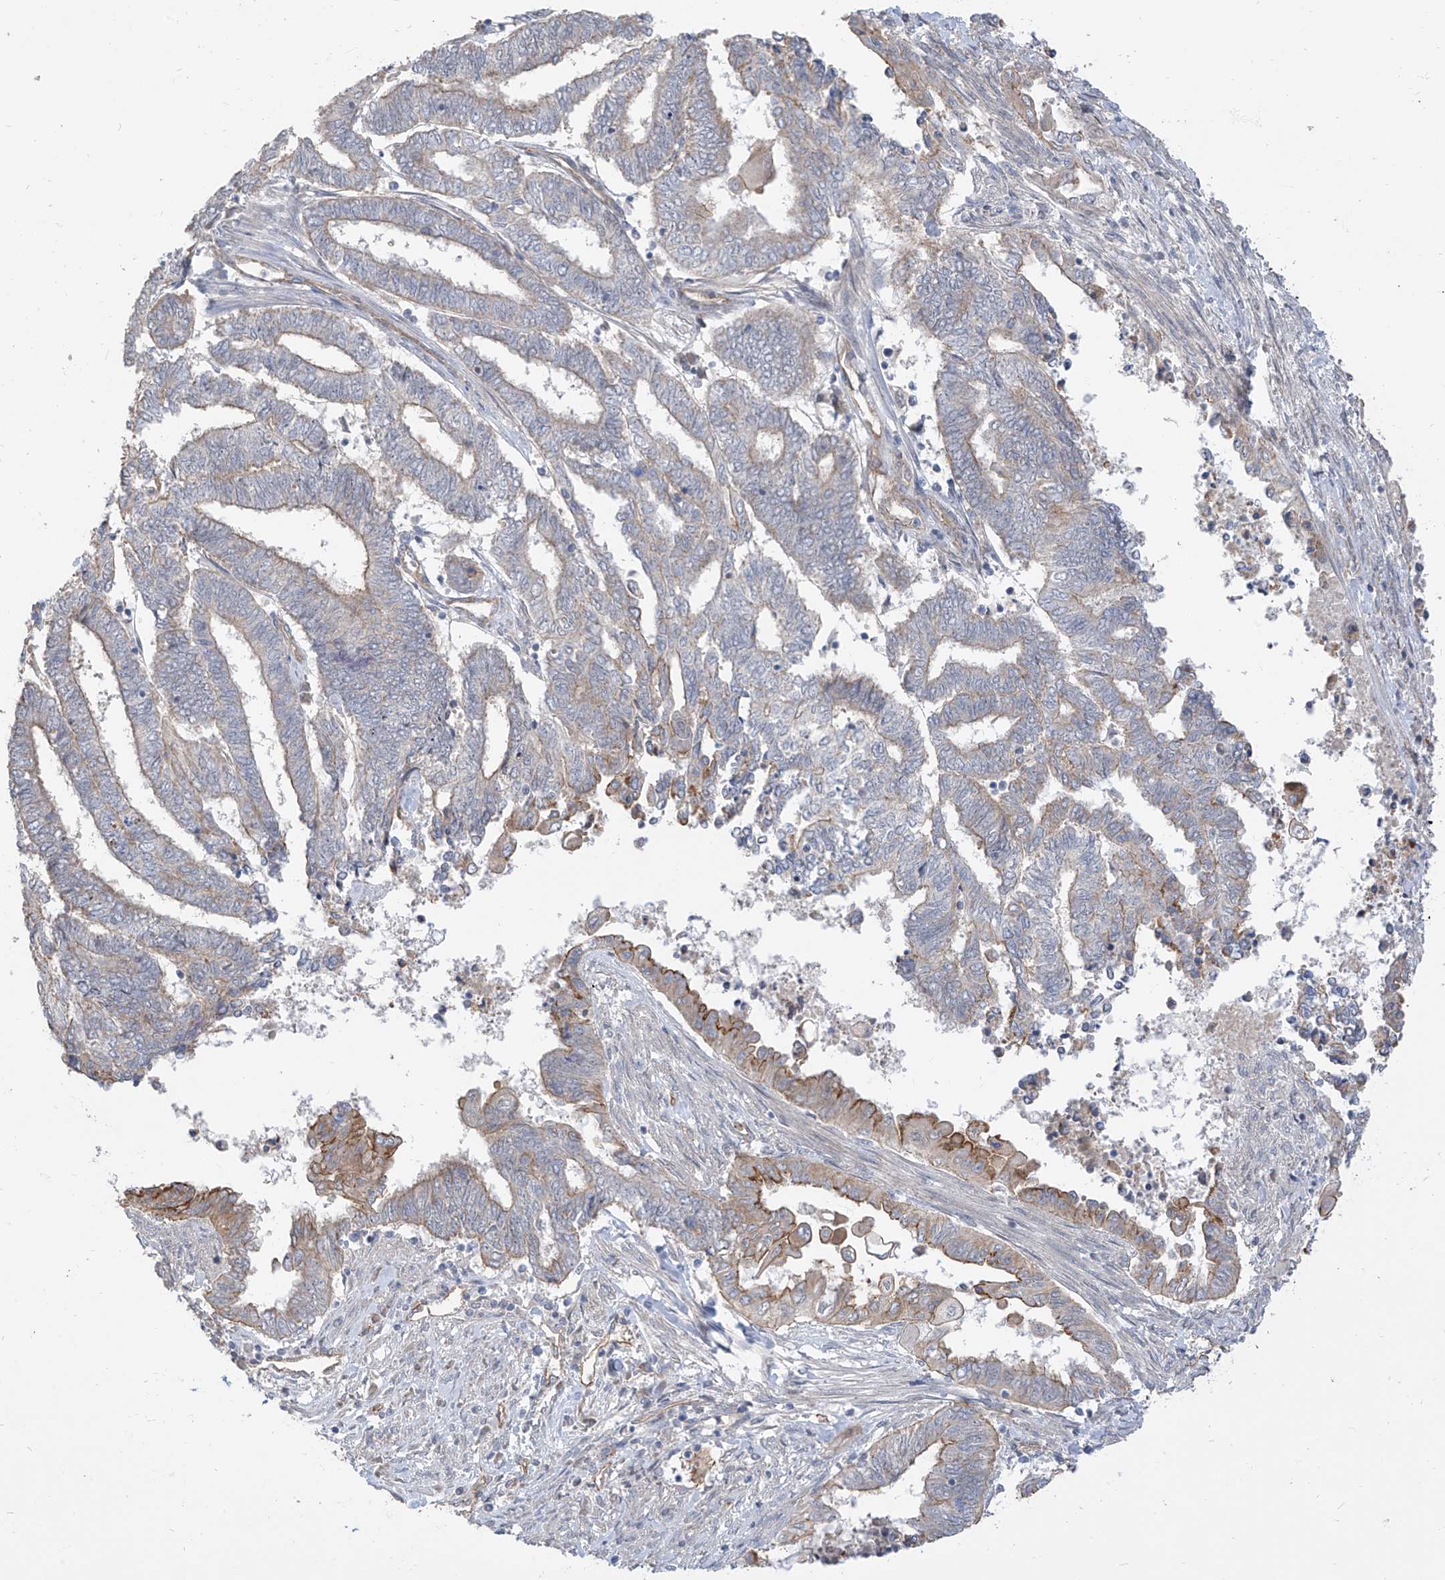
{"staining": {"intensity": "moderate", "quantity": "<25%", "location": "cytoplasmic/membranous"}, "tissue": "endometrial cancer", "cell_type": "Tumor cells", "image_type": "cancer", "snomed": [{"axis": "morphology", "description": "Adenocarcinoma, NOS"}, {"axis": "topography", "description": "Uterus"}, {"axis": "topography", "description": "Endometrium"}], "caption": "IHC of endometrial cancer (adenocarcinoma) reveals low levels of moderate cytoplasmic/membranous positivity in approximately <25% of tumor cells.", "gene": "EPHX4", "patient": {"sex": "female", "age": 70}}